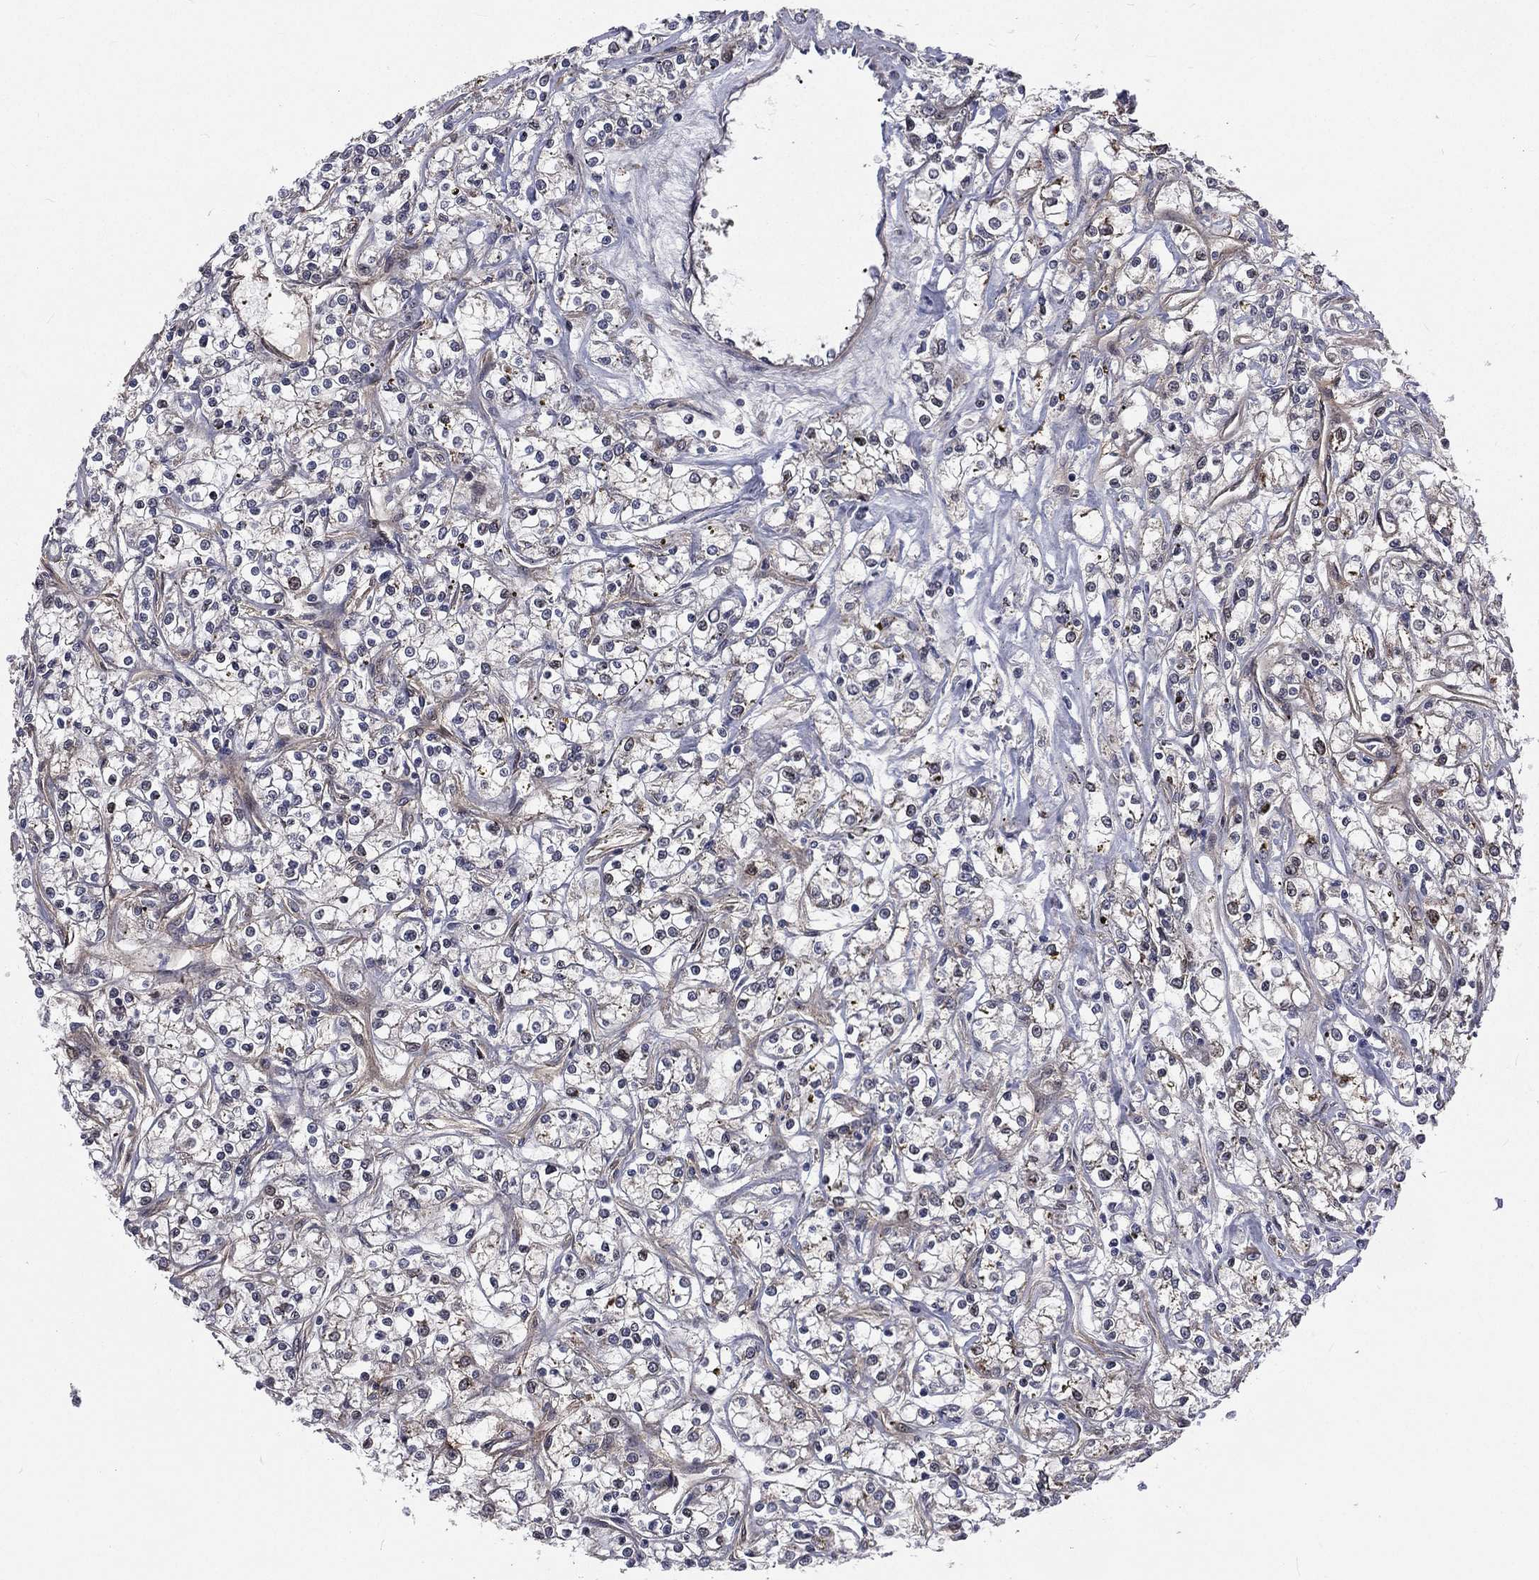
{"staining": {"intensity": "negative", "quantity": "none", "location": "none"}, "tissue": "renal cancer", "cell_type": "Tumor cells", "image_type": "cancer", "snomed": [{"axis": "morphology", "description": "Adenocarcinoma, NOS"}, {"axis": "topography", "description": "Kidney"}], "caption": "Human renal cancer stained for a protein using IHC shows no staining in tumor cells.", "gene": "ARL3", "patient": {"sex": "female", "age": 59}}